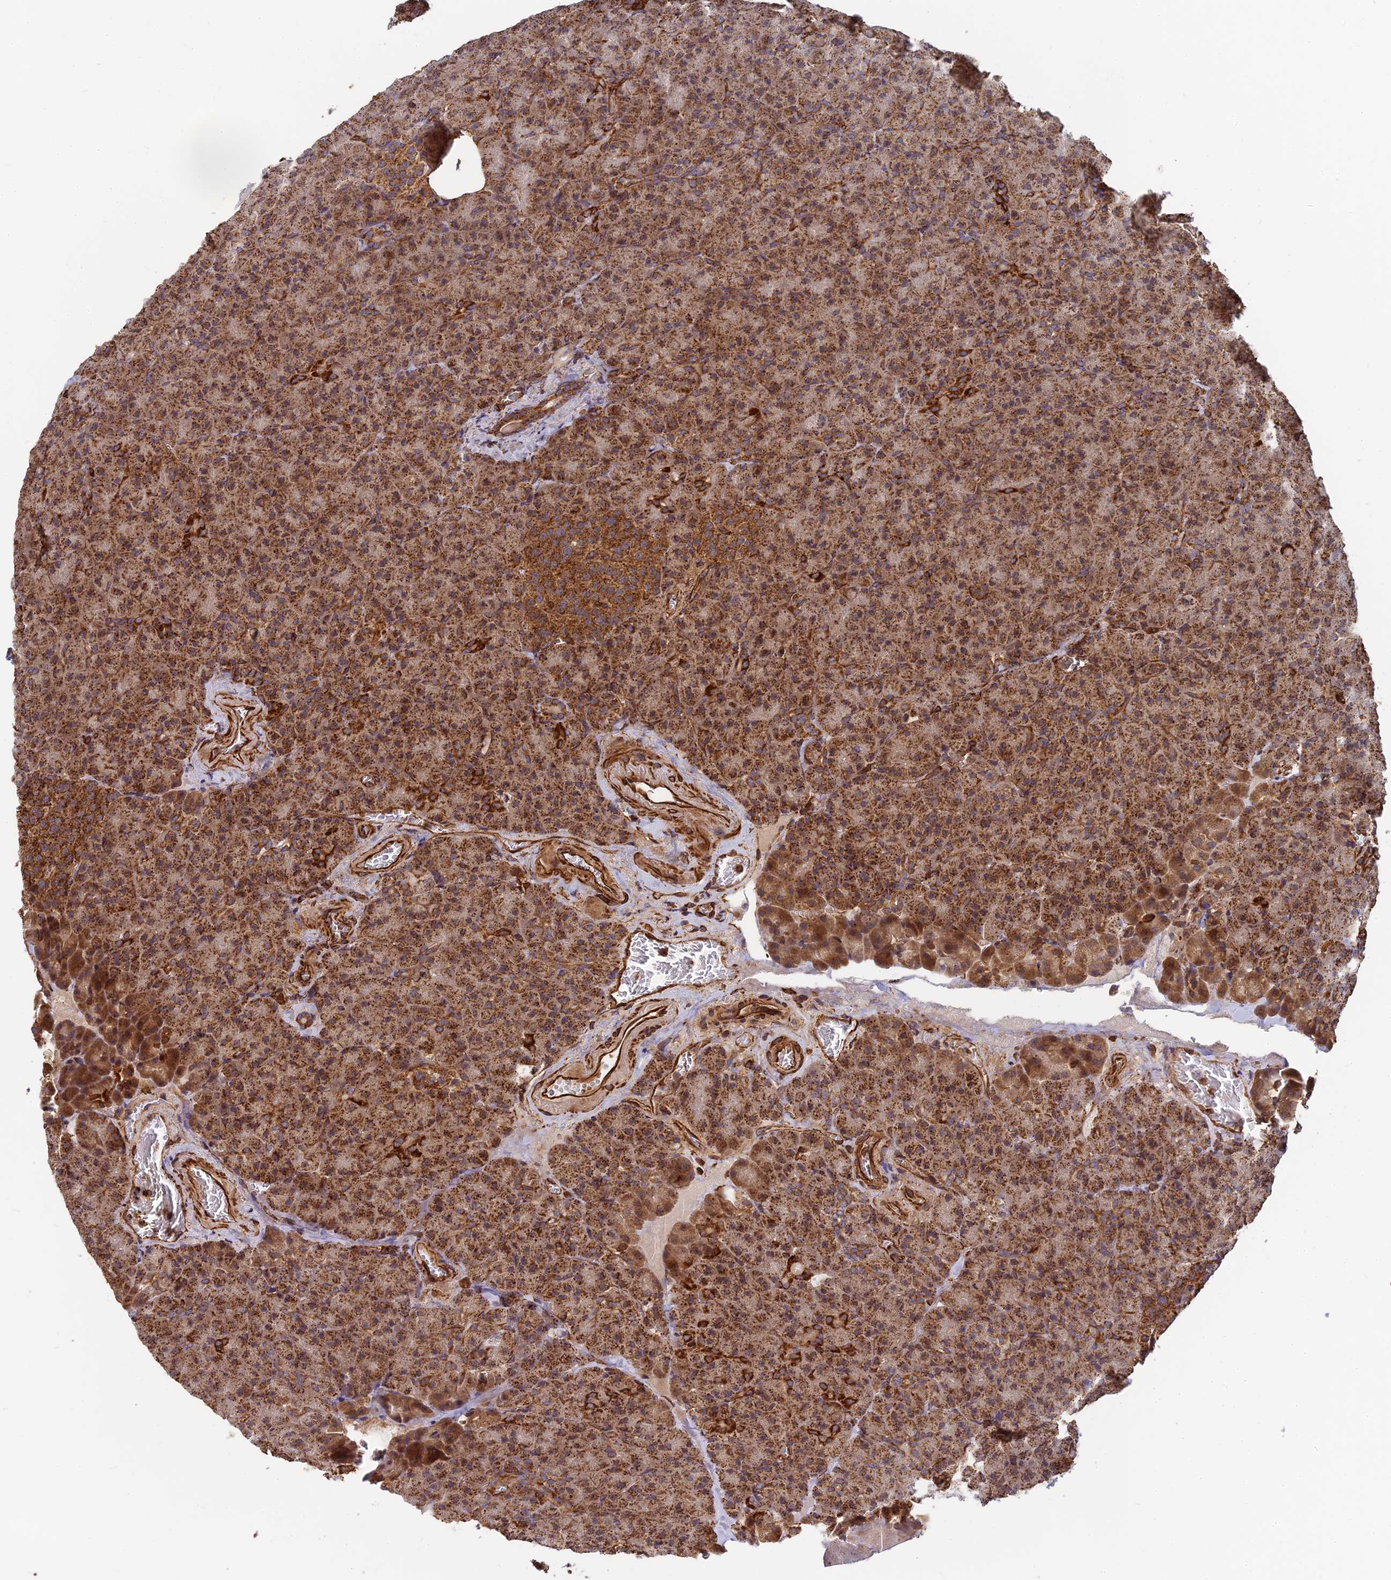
{"staining": {"intensity": "strong", "quantity": ">75%", "location": "cytoplasmic/membranous"}, "tissue": "pancreas", "cell_type": "Exocrine glandular cells", "image_type": "normal", "snomed": [{"axis": "morphology", "description": "Normal tissue, NOS"}, {"axis": "topography", "description": "Pancreas"}], "caption": "About >75% of exocrine glandular cells in unremarkable human pancreas show strong cytoplasmic/membranous protein positivity as visualized by brown immunohistochemical staining.", "gene": "DSTYK", "patient": {"sex": "female", "age": 74}}